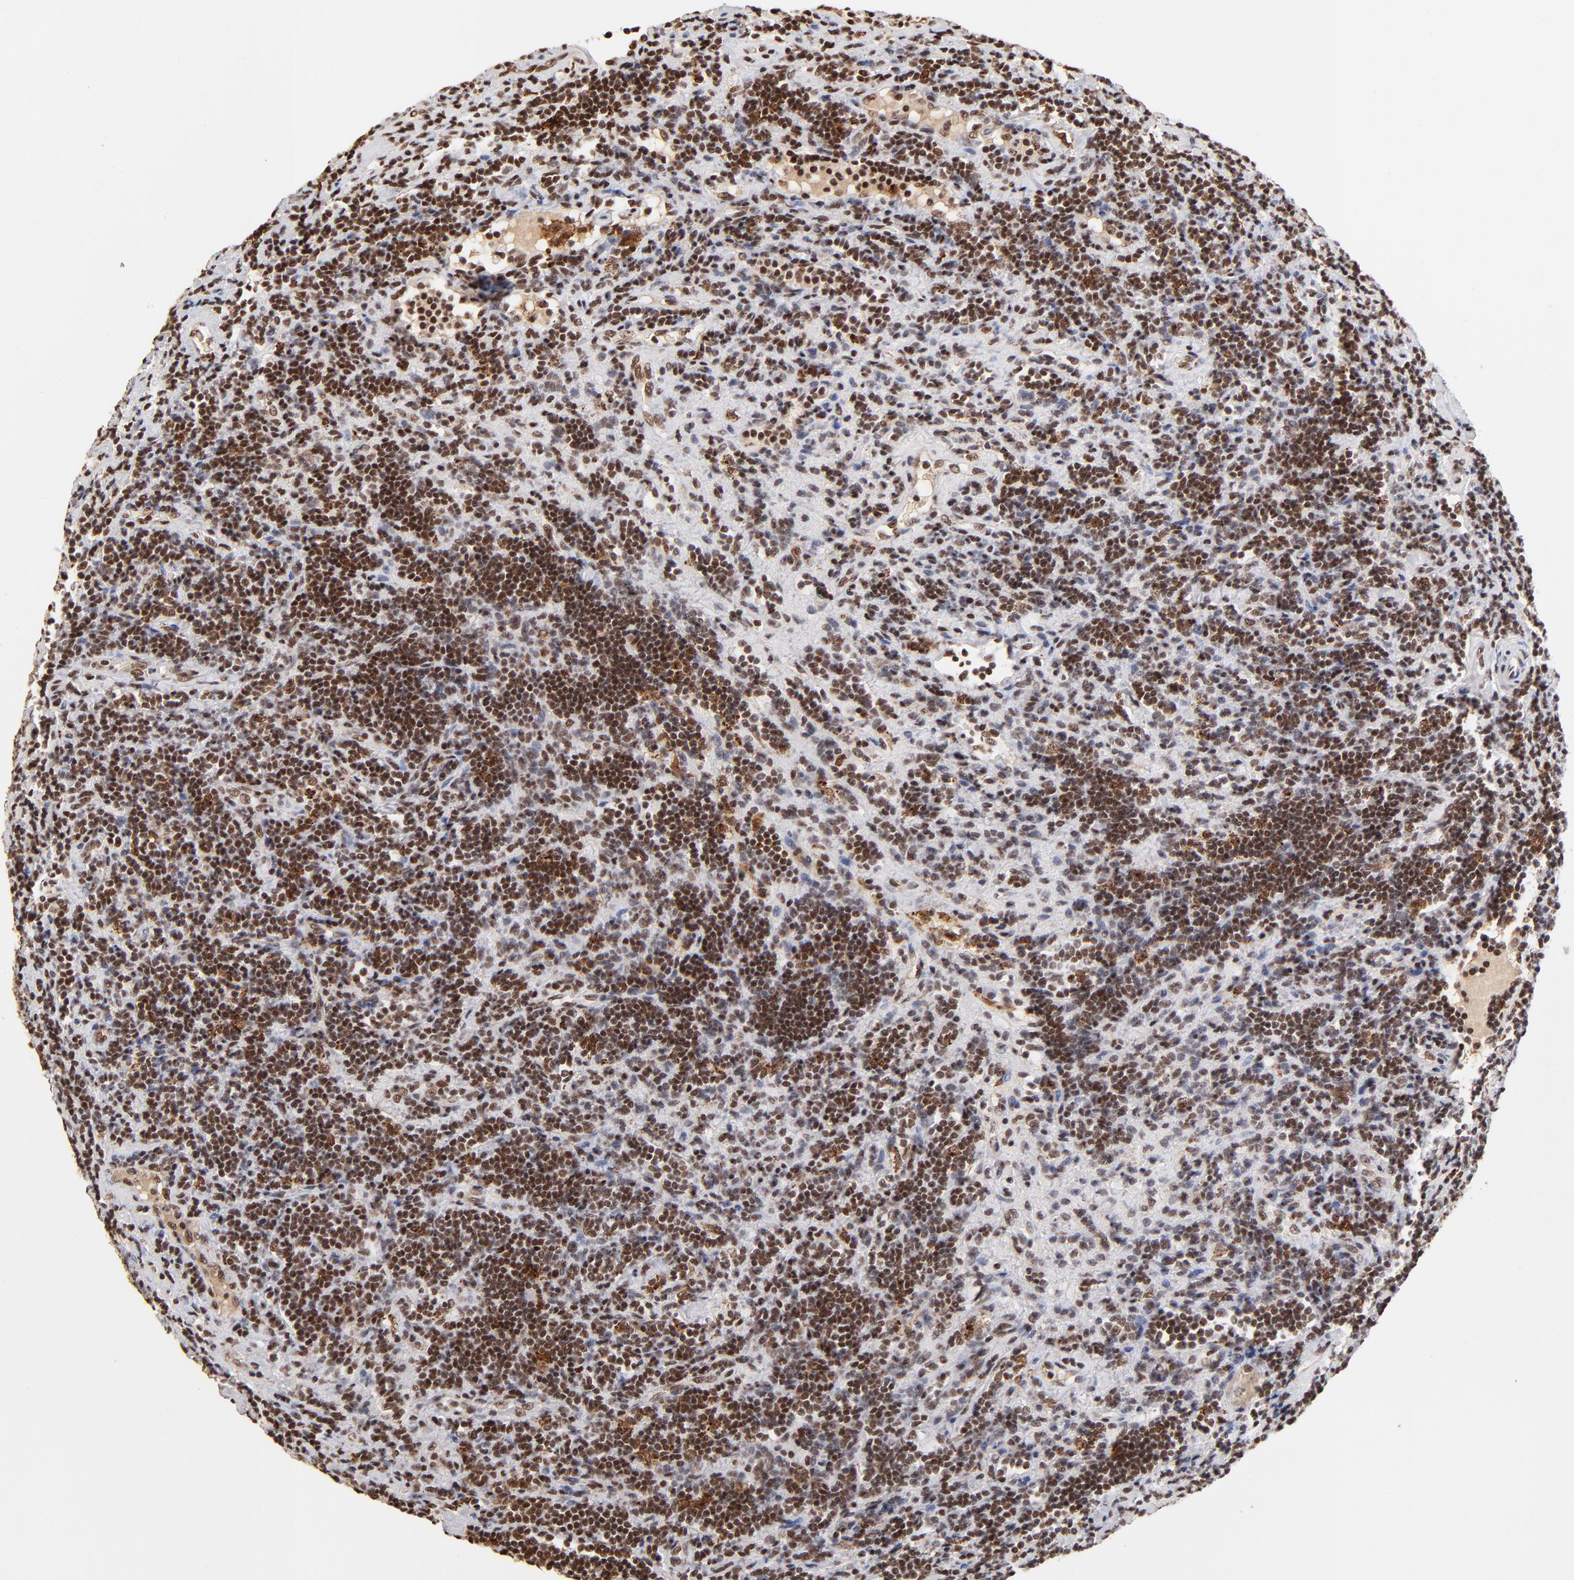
{"staining": {"intensity": "strong", "quantity": ">75%", "location": "nuclear"}, "tissue": "lymphoma", "cell_type": "Tumor cells", "image_type": "cancer", "snomed": [{"axis": "morphology", "description": "Malignant lymphoma, non-Hodgkin's type, Low grade"}, {"axis": "topography", "description": "Lymph node"}], "caption": "This is a photomicrograph of IHC staining of malignant lymphoma, non-Hodgkin's type (low-grade), which shows strong staining in the nuclear of tumor cells.", "gene": "ZNF146", "patient": {"sex": "male", "age": 70}}